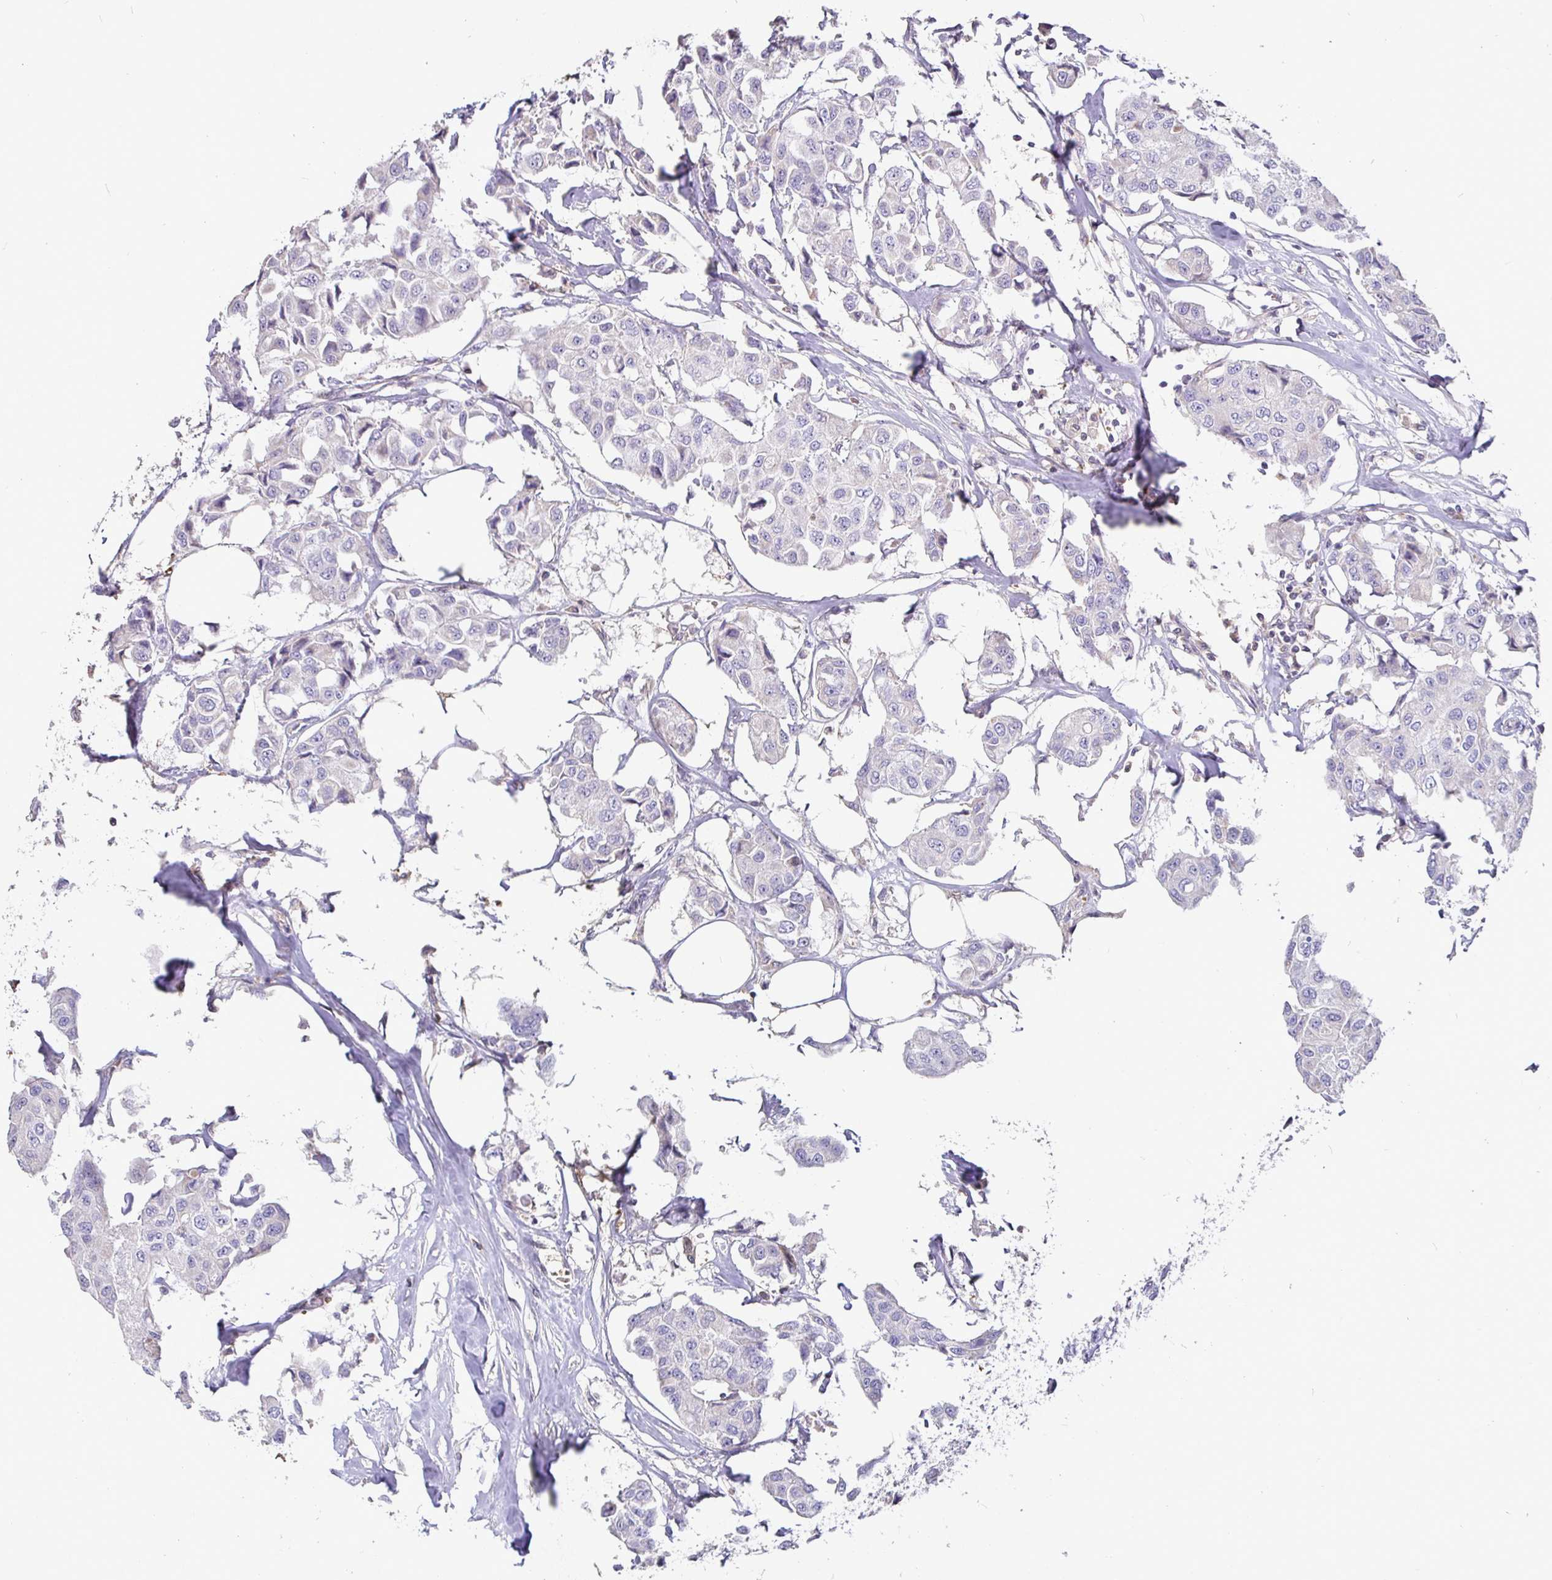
{"staining": {"intensity": "negative", "quantity": "none", "location": "none"}, "tissue": "breast cancer", "cell_type": "Tumor cells", "image_type": "cancer", "snomed": [{"axis": "morphology", "description": "Duct carcinoma"}, {"axis": "topography", "description": "Breast"}, {"axis": "topography", "description": "Lymph node"}], "caption": "Protein analysis of breast invasive ductal carcinoma demonstrates no significant expression in tumor cells.", "gene": "SHISA4", "patient": {"sex": "female", "age": 80}}